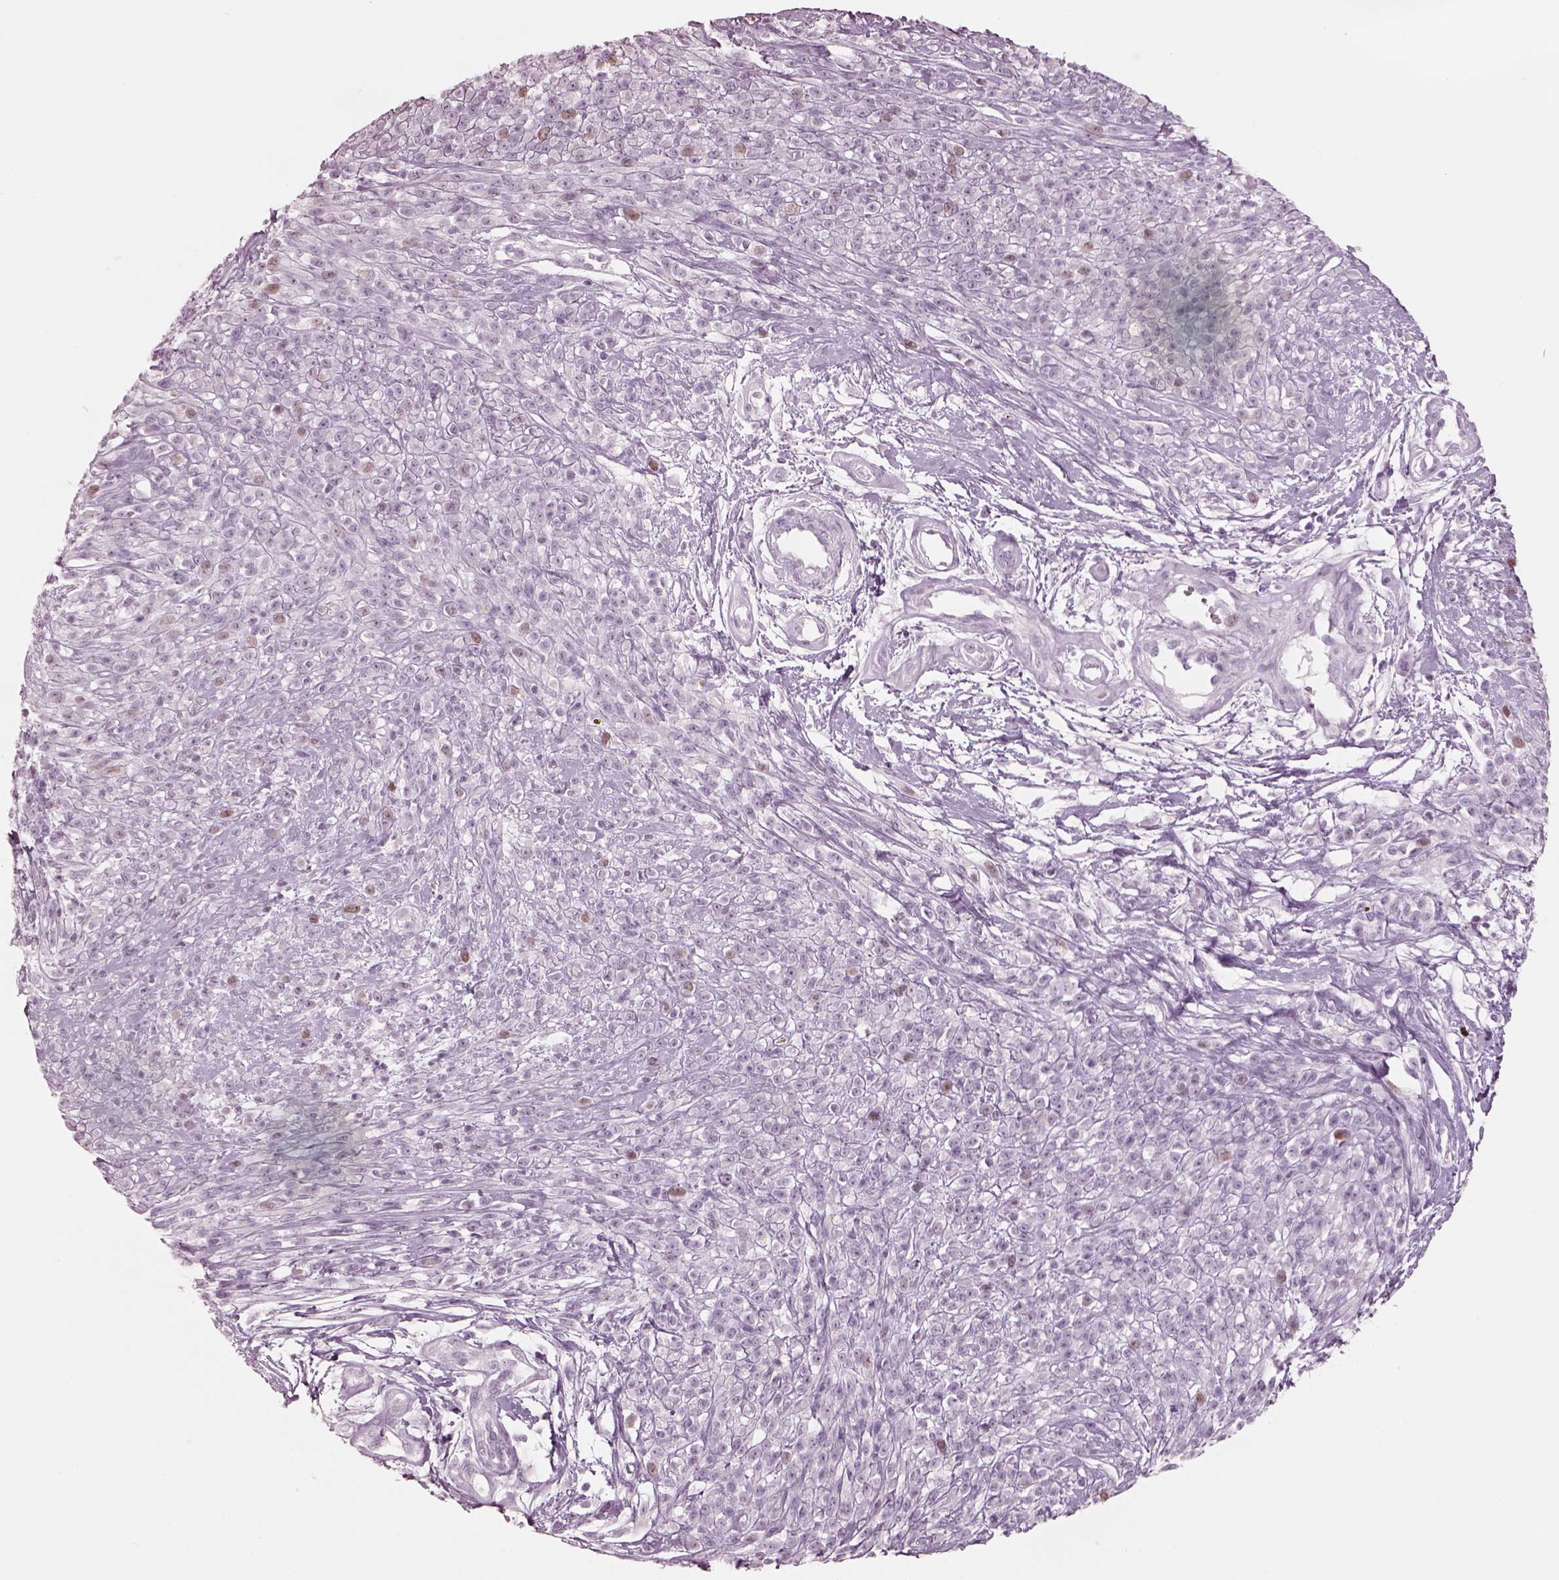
{"staining": {"intensity": "negative", "quantity": "none", "location": "none"}, "tissue": "melanoma", "cell_type": "Tumor cells", "image_type": "cancer", "snomed": [{"axis": "morphology", "description": "Malignant melanoma, NOS"}, {"axis": "topography", "description": "Skin"}, {"axis": "topography", "description": "Skin of trunk"}], "caption": "Immunohistochemistry (IHC) histopathology image of neoplastic tissue: human malignant melanoma stained with DAB (3,3'-diaminobenzidine) reveals no significant protein expression in tumor cells.", "gene": "KRTAP24-1", "patient": {"sex": "male", "age": 74}}